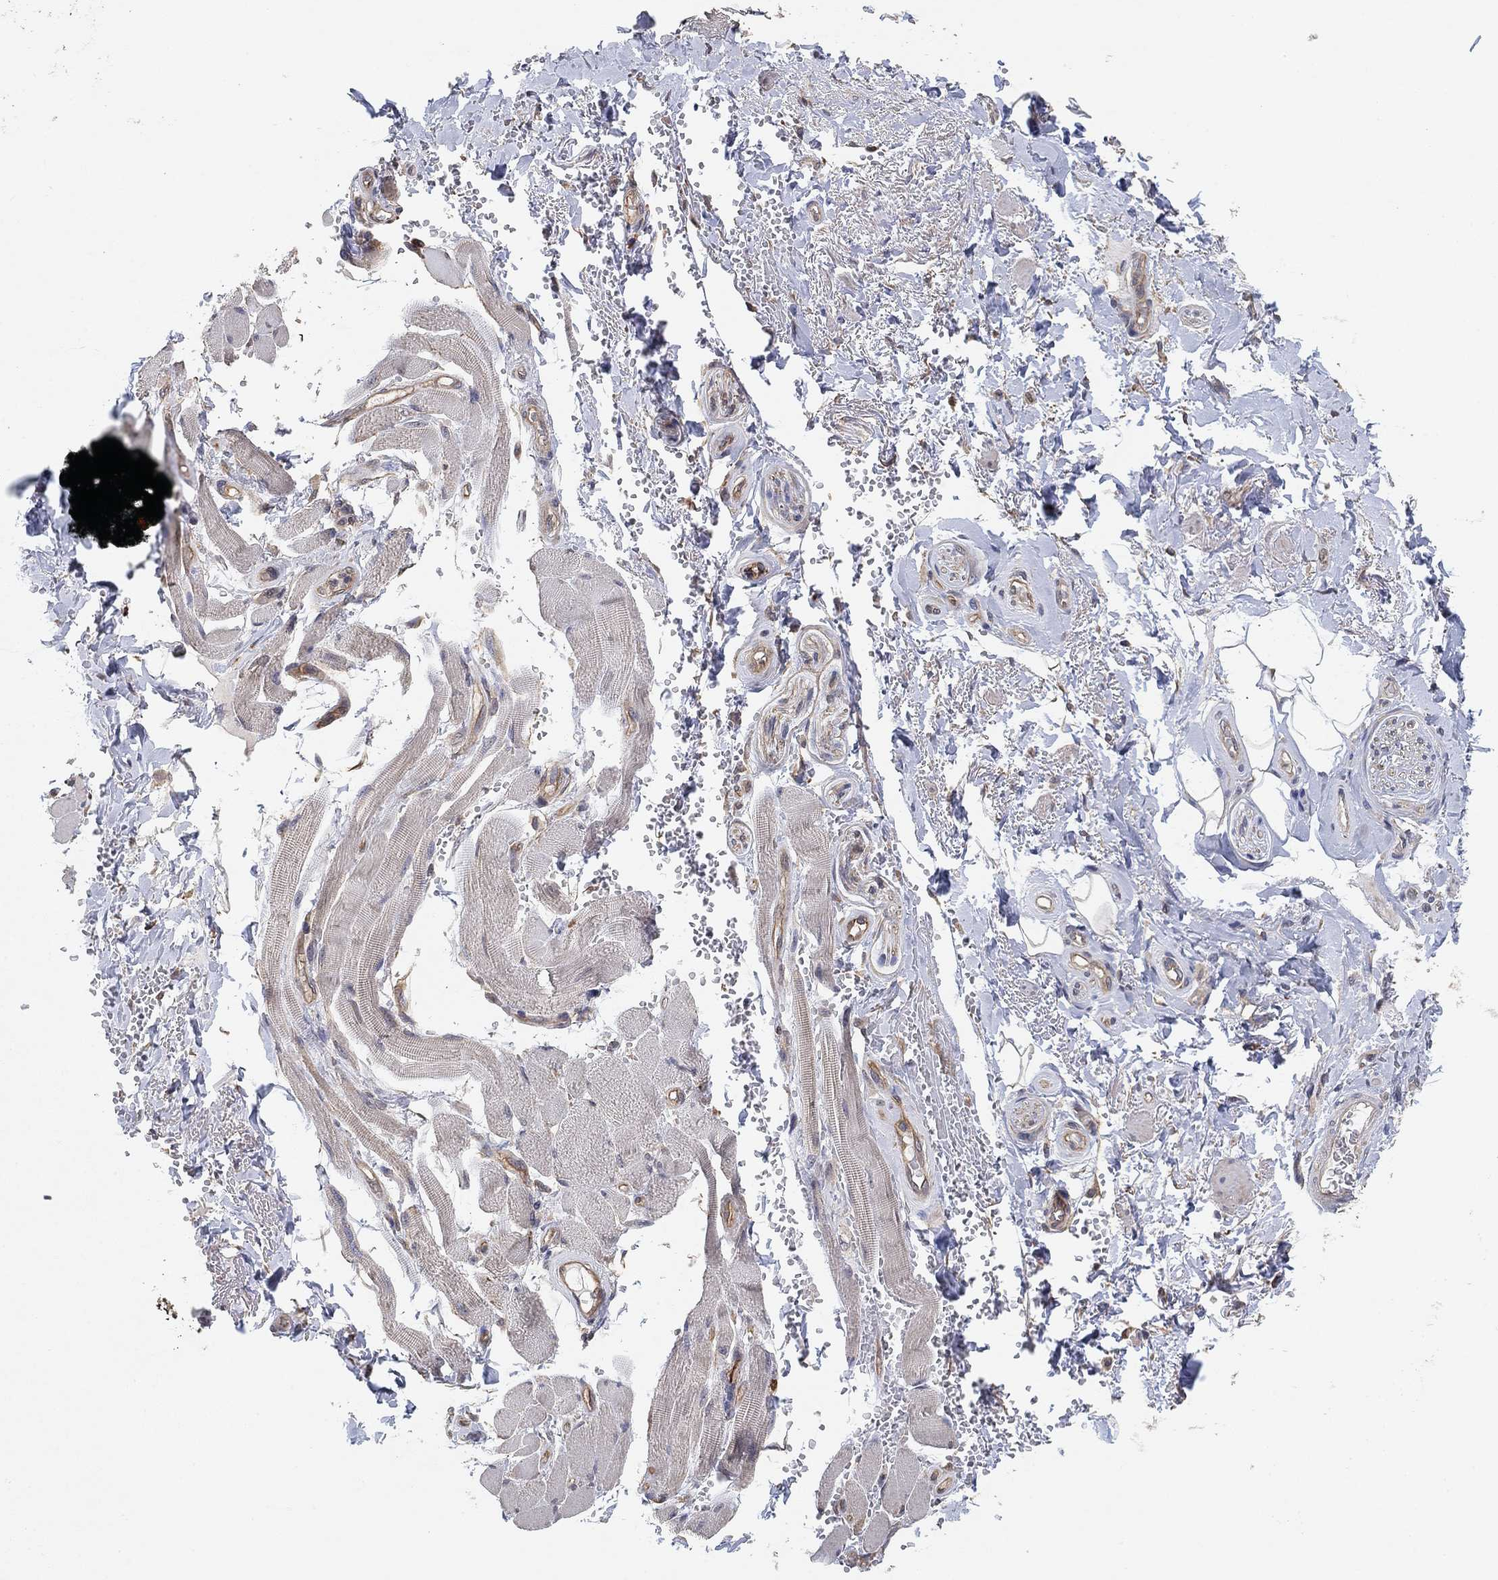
{"staining": {"intensity": "negative", "quantity": "none", "location": "none"}, "tissue": "adipose tissue", "cell_type": "Adipocytes", "image_type": "normal", "snomed": [{"axis": "morphology", "description": "Normal tissue, NOS"}, {"axis": "topography", "description": "Anal"}, {"axis": "topography", "description": "Peripheral nerve tissue"}], "caption": "This is an immunohistochemistry photomicrograph of normal adipose tissue. There is no staining in adipocytes.", "gene": "MCUR1", "patient": {"sex": "male", "age": 53}}